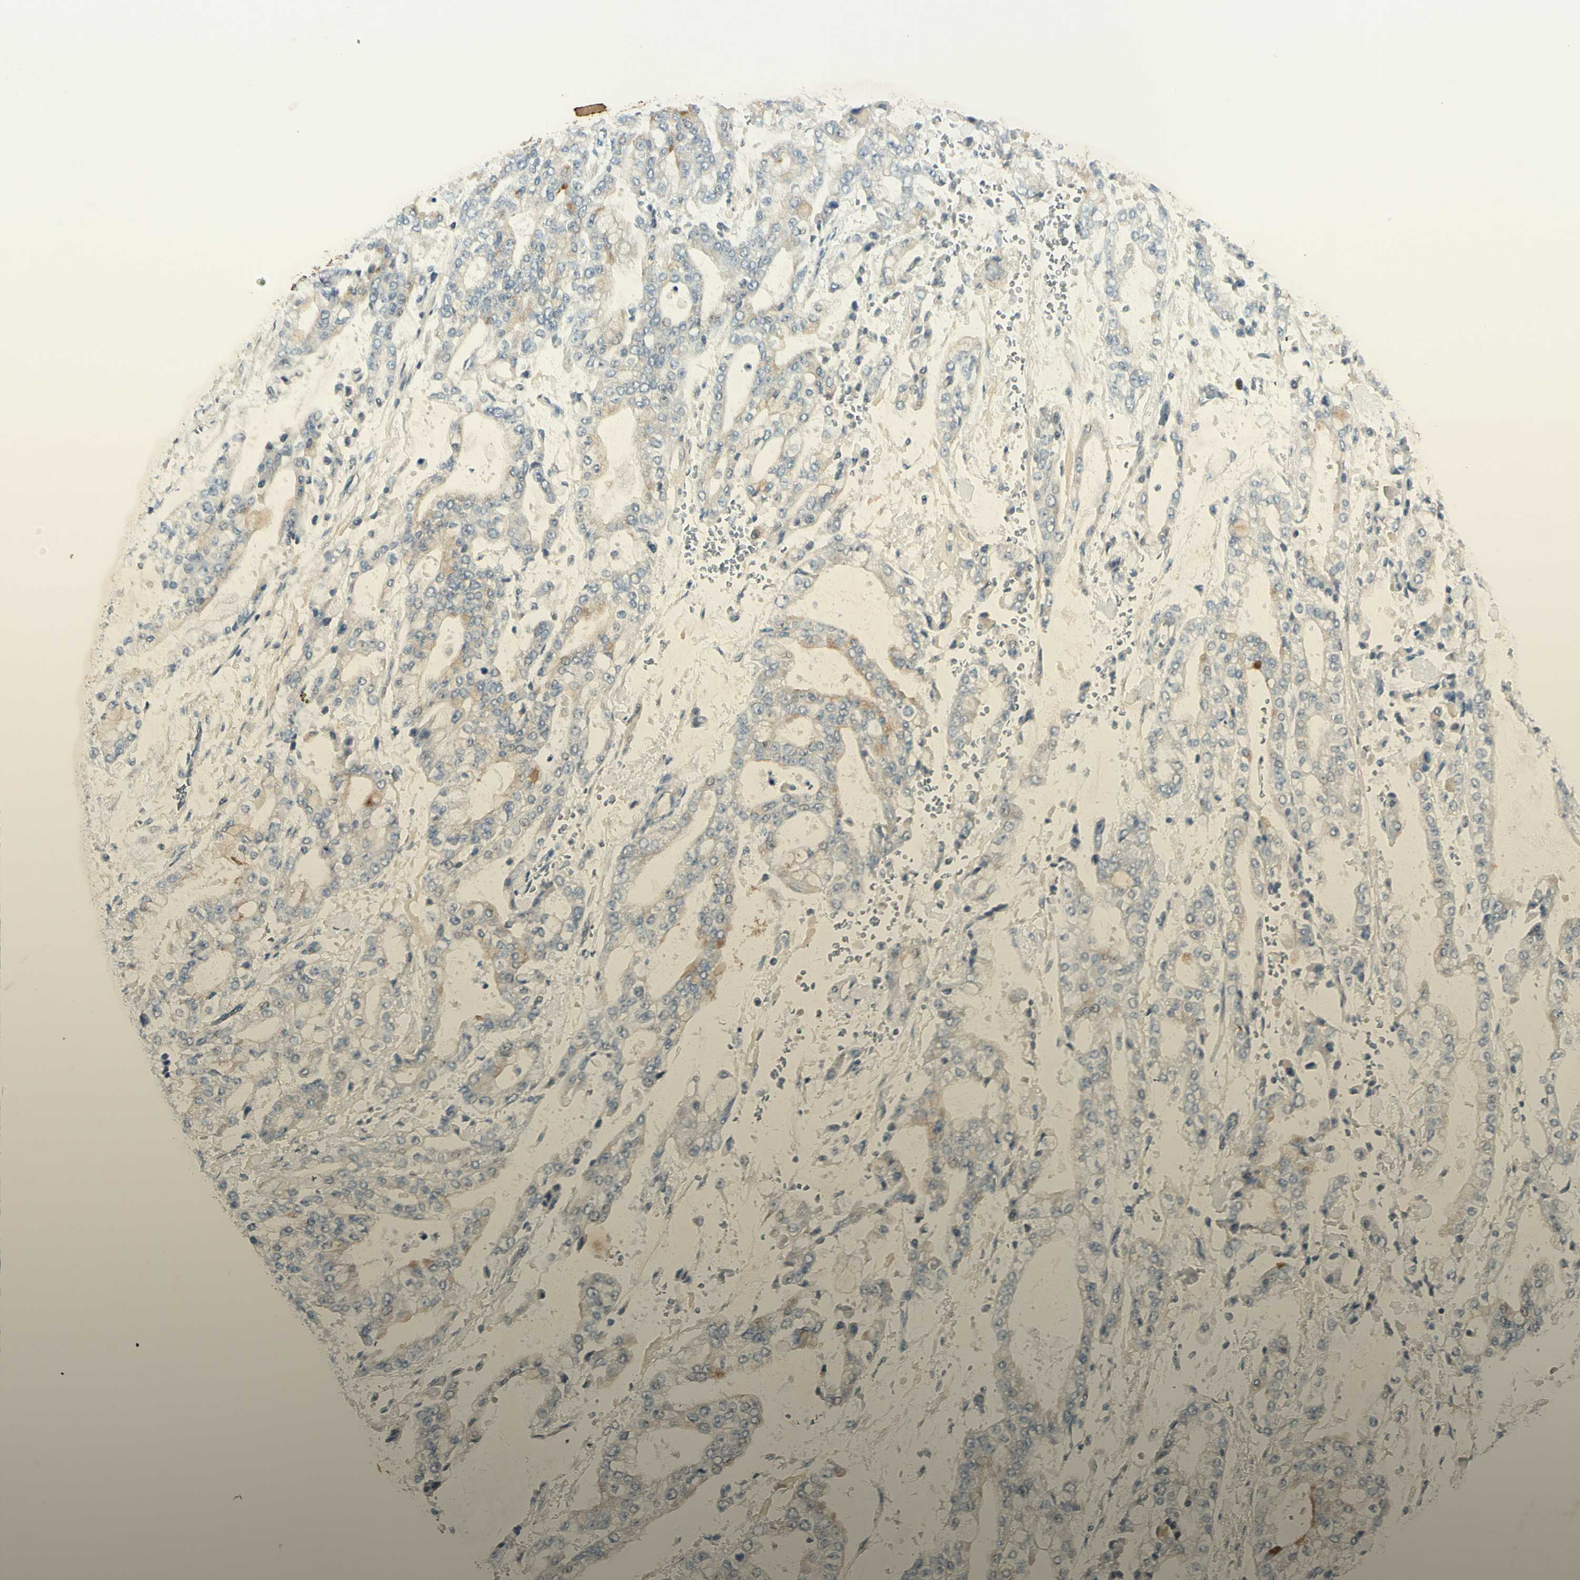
{"staining": {"intensity": "negative", "quantity": "none", "location": "none"}, "tissue": "stomach cancer", "cell_type": "Tumor cells", "image_type": "cancer", "snomed": [{"axis": "morphology", "description": "Normal tissue, NOS"}, {"axis": "morphology", "description": "Adenocarcinoma, NOS"}, {"axis": "topography", "description": "Stomach, upper"}, {"axis": "topography", "description": "Stomach"}], "caption": "Micrograph shows no significant protein positivity in tumor cells of stomach cancer.", "gene": "AATK", "patient": {"sex": "male", "age": 76}}